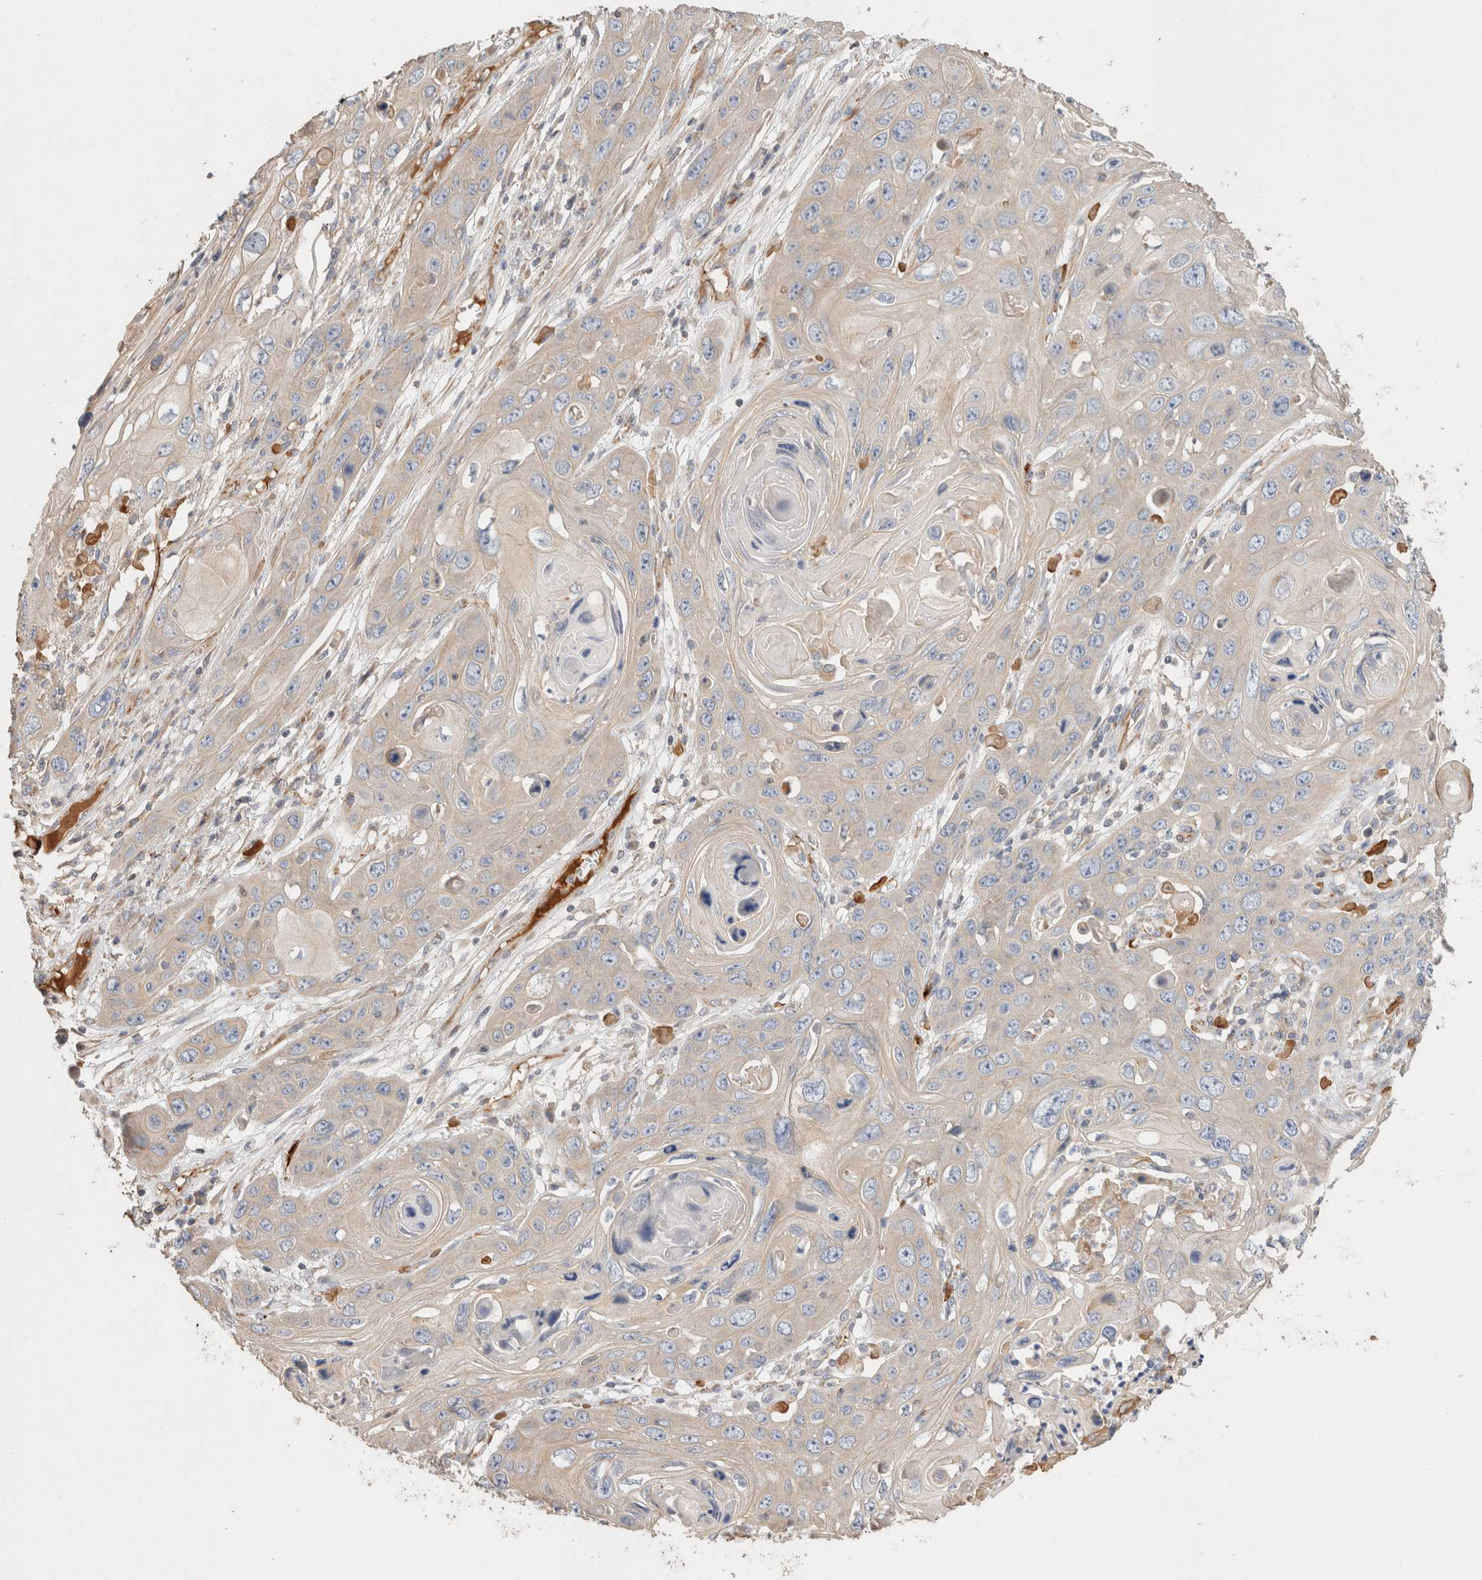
{"staining": {"intensity": "negative", "quantity": "none", "location": "none"}, "tissue": "skin cancer", "cell_type": "Tumor cells", "image_type": "cancer", "snomed": [{"axis": "morphology", "description": "Squamous cell carcinoma, NOS"}, {"axis": "topography", "description": "Skin"}], "caption": "High magnification brightfield microscopy of skin squamous cell carcinoma stained with DAB (3,3'-diaminobenzidine) (brown) and counterstained with hematoxylin (blue): tumor cells show no significant expression. (Brightfield microscopy of DAB (3,3'-diaminobenzidine) IHC at high magnification).", "gene": "PROS1", "patient": {"sex": "male", "age": 55}}